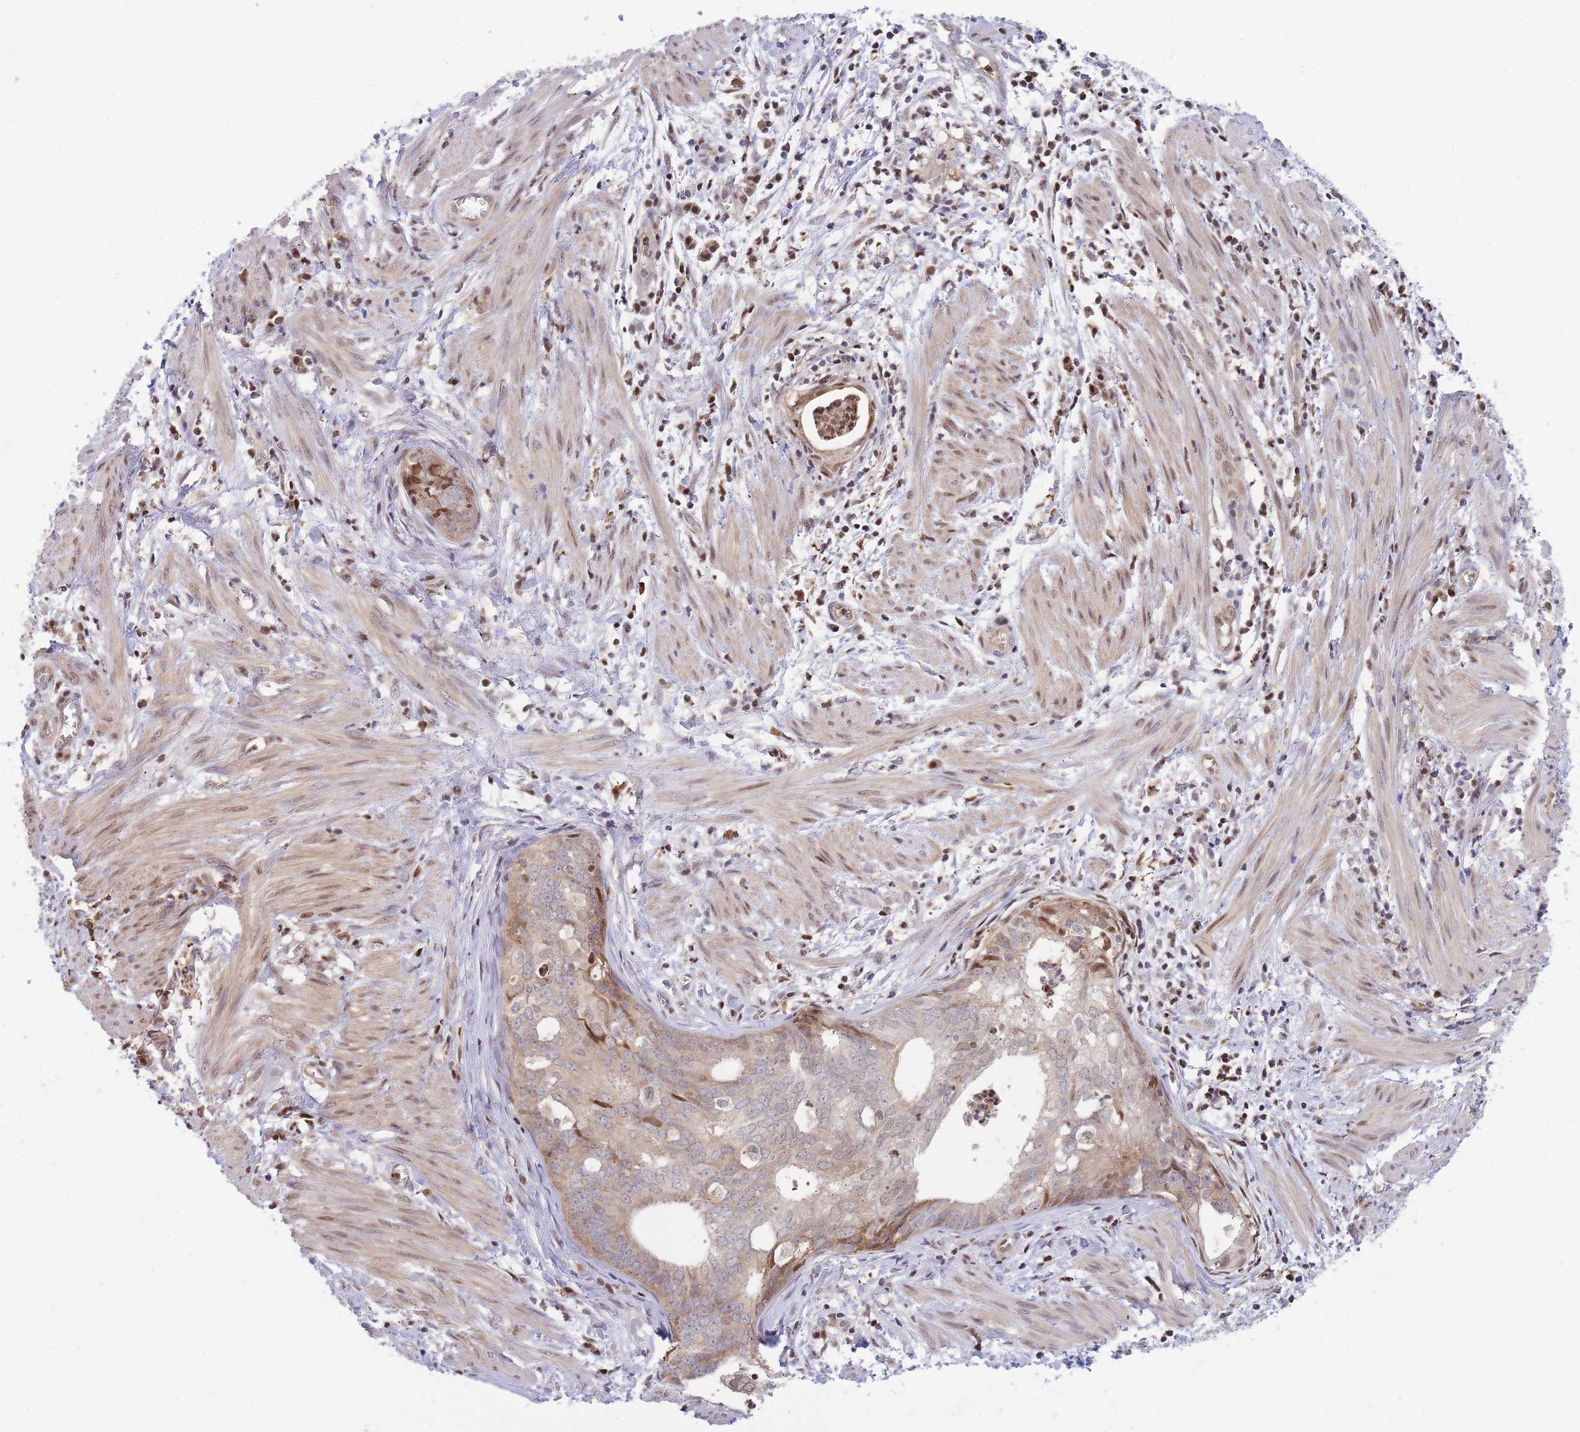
{"staining": {"intensity": "moderate", "quantity": "<25%", "location": "cytoplasmic/membranous"}, "tissue": "endometrial cancer", "cell_type": "Tumor cells", "image_type": "cancer", "snomed": [{"axis": "morphology", "description": "Adenocarcinoma, NOS"}, {"axis": "topography", "description": "Endometrium"}], "caption": "A micrograph showing moderate cytoplasmic/membranous staining in approximately <25% of tumor cells in adenocarcinoma (endometrial), as visualized by brown immunohistochemical staining.", "gene": "CRACD", "patient": {"sex": "female", "age": 68}}